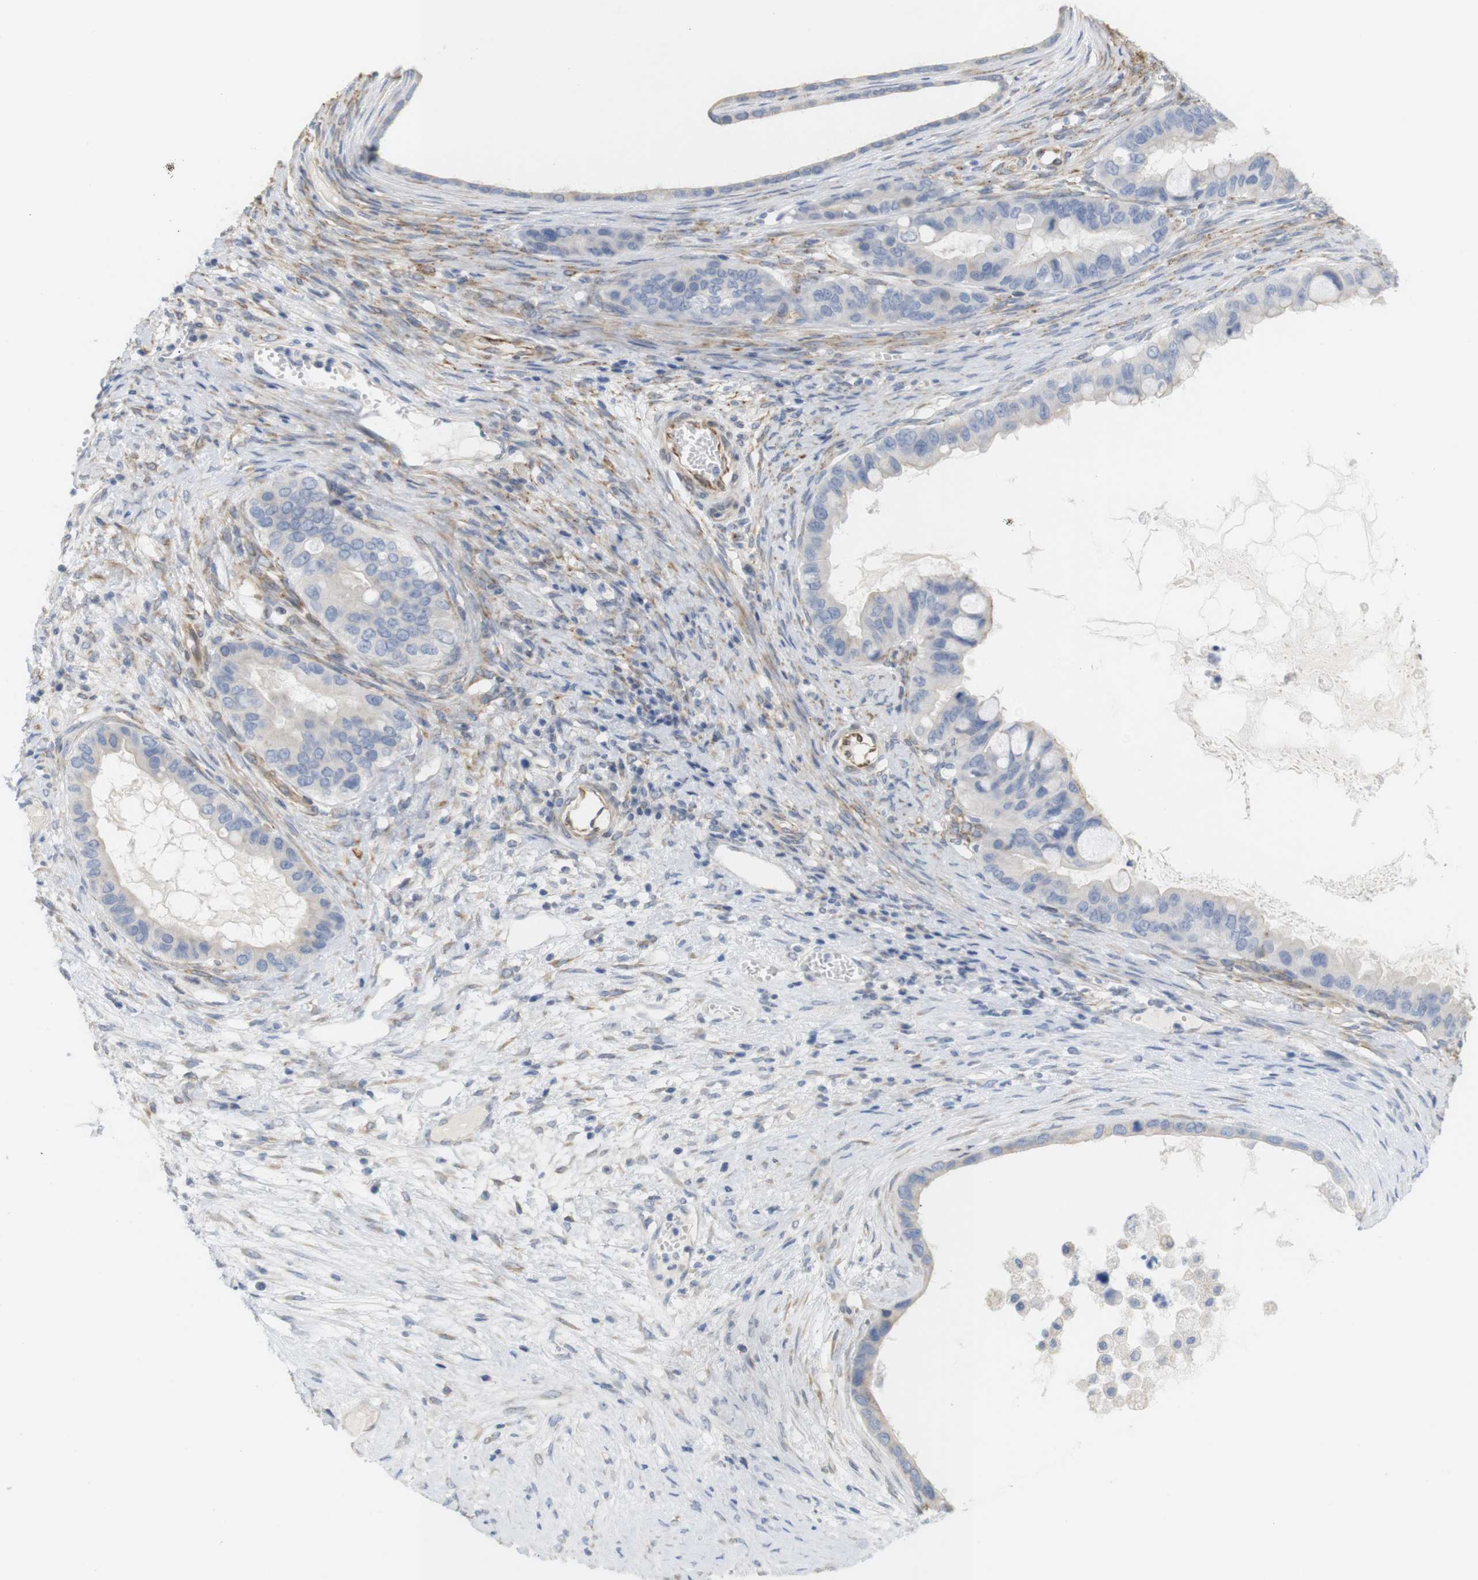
{"staining": {"intensity": "negative", "quantity": "none", "location": "none"}, "tissue": "ovarian cancer", "cell_type": "Tumor cells", "image_type": "cancer", "snomed": [{"axis": "morphology", "description": "Cystadenocarcinoma, mucinous, NOS"}, {"axis": "topography", "description": "Ovary"}], "caption": "Tumor cells are negative for protein expression in human ovarian cancer. The staining was performed using DAB to visualize the protein expression in brown, while the nuclei were stained in blue with hematoxylin (Magnification: 20x).", "gene": "ITPR1", "patient": {"sex": "female", "age": 80}}